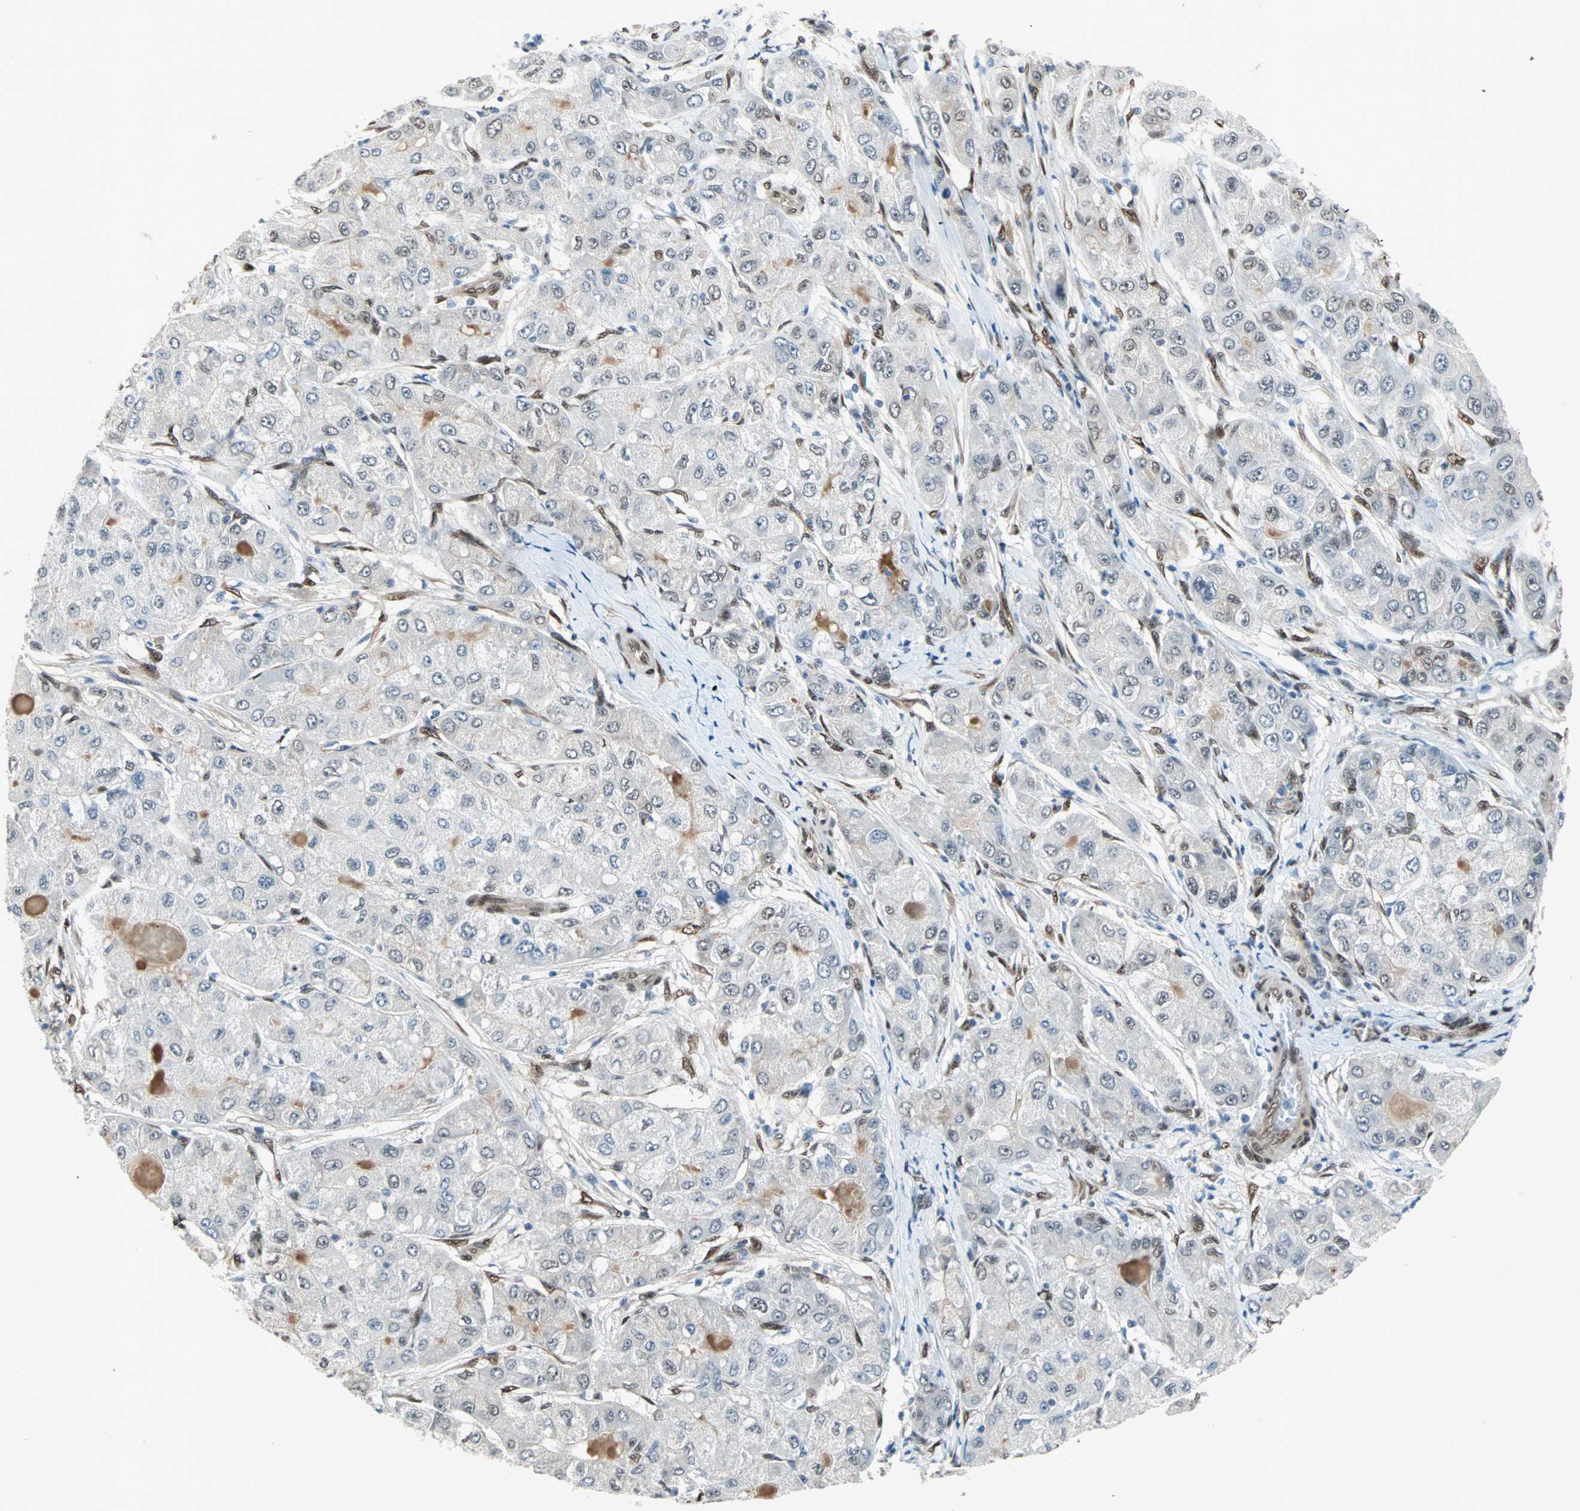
{"staining": {"intensity": "weak", "quantity": "<25%", "location": "nuclear"}, "tissue": "liver cancer", "cell_type": "Tumor cells", "image_type": "cancer", "snomed": [{"axis": "morphology", "description": "Carcinoma, Hepatocellular, NOS"}, {"axis": "topography", "description": "Liver"}], "caption": "Immunohistochemistry (IHC) of liver hepatocellular carcinoma exhibits no expression in tumor cells.", "gene": "WWTR1", "patient": {"sex": "male", "age": 80}}